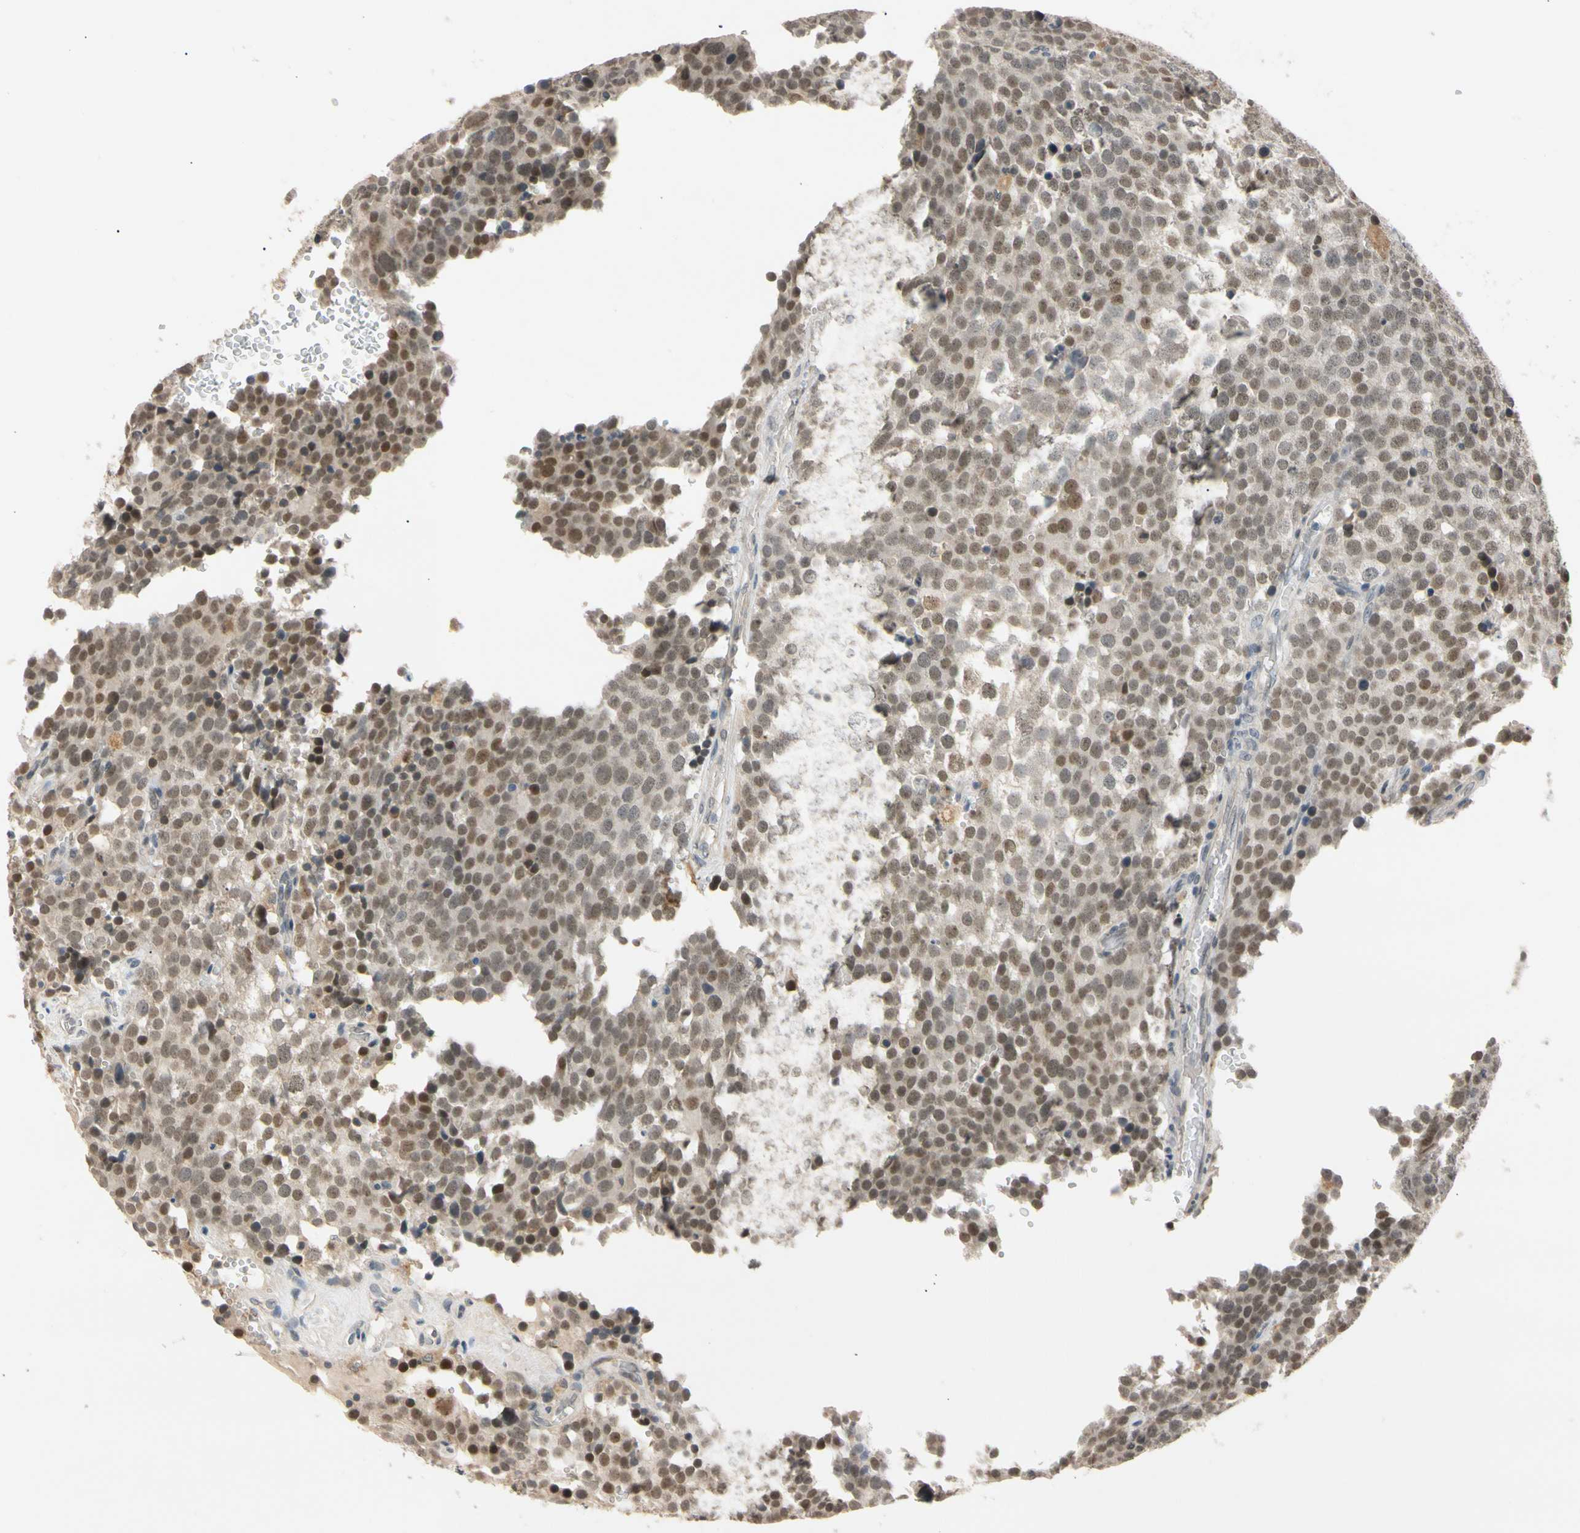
{"staining": {"intensity": "moderate", "quantity": ">75%", "location": "cytoplasmic/membranous,nuclear"}, "tissue": "testis cancer", "cell_type": "Tumor cells", "image_type": "cancer", "snomed": [{"axis": "morphology", "description": "Seminoma, NOS"}, {"axis": "topography", "description": "Testis"}], "caption": "Immunohistochemical staining of human testis cancer (seminoma) displays medium levels of moderate cytoplasmic/membranous and nuclear positivity in about >75% of tumor cells.", "gene": "RIOX2", "patient": {"sex": "male", "age": 71}}